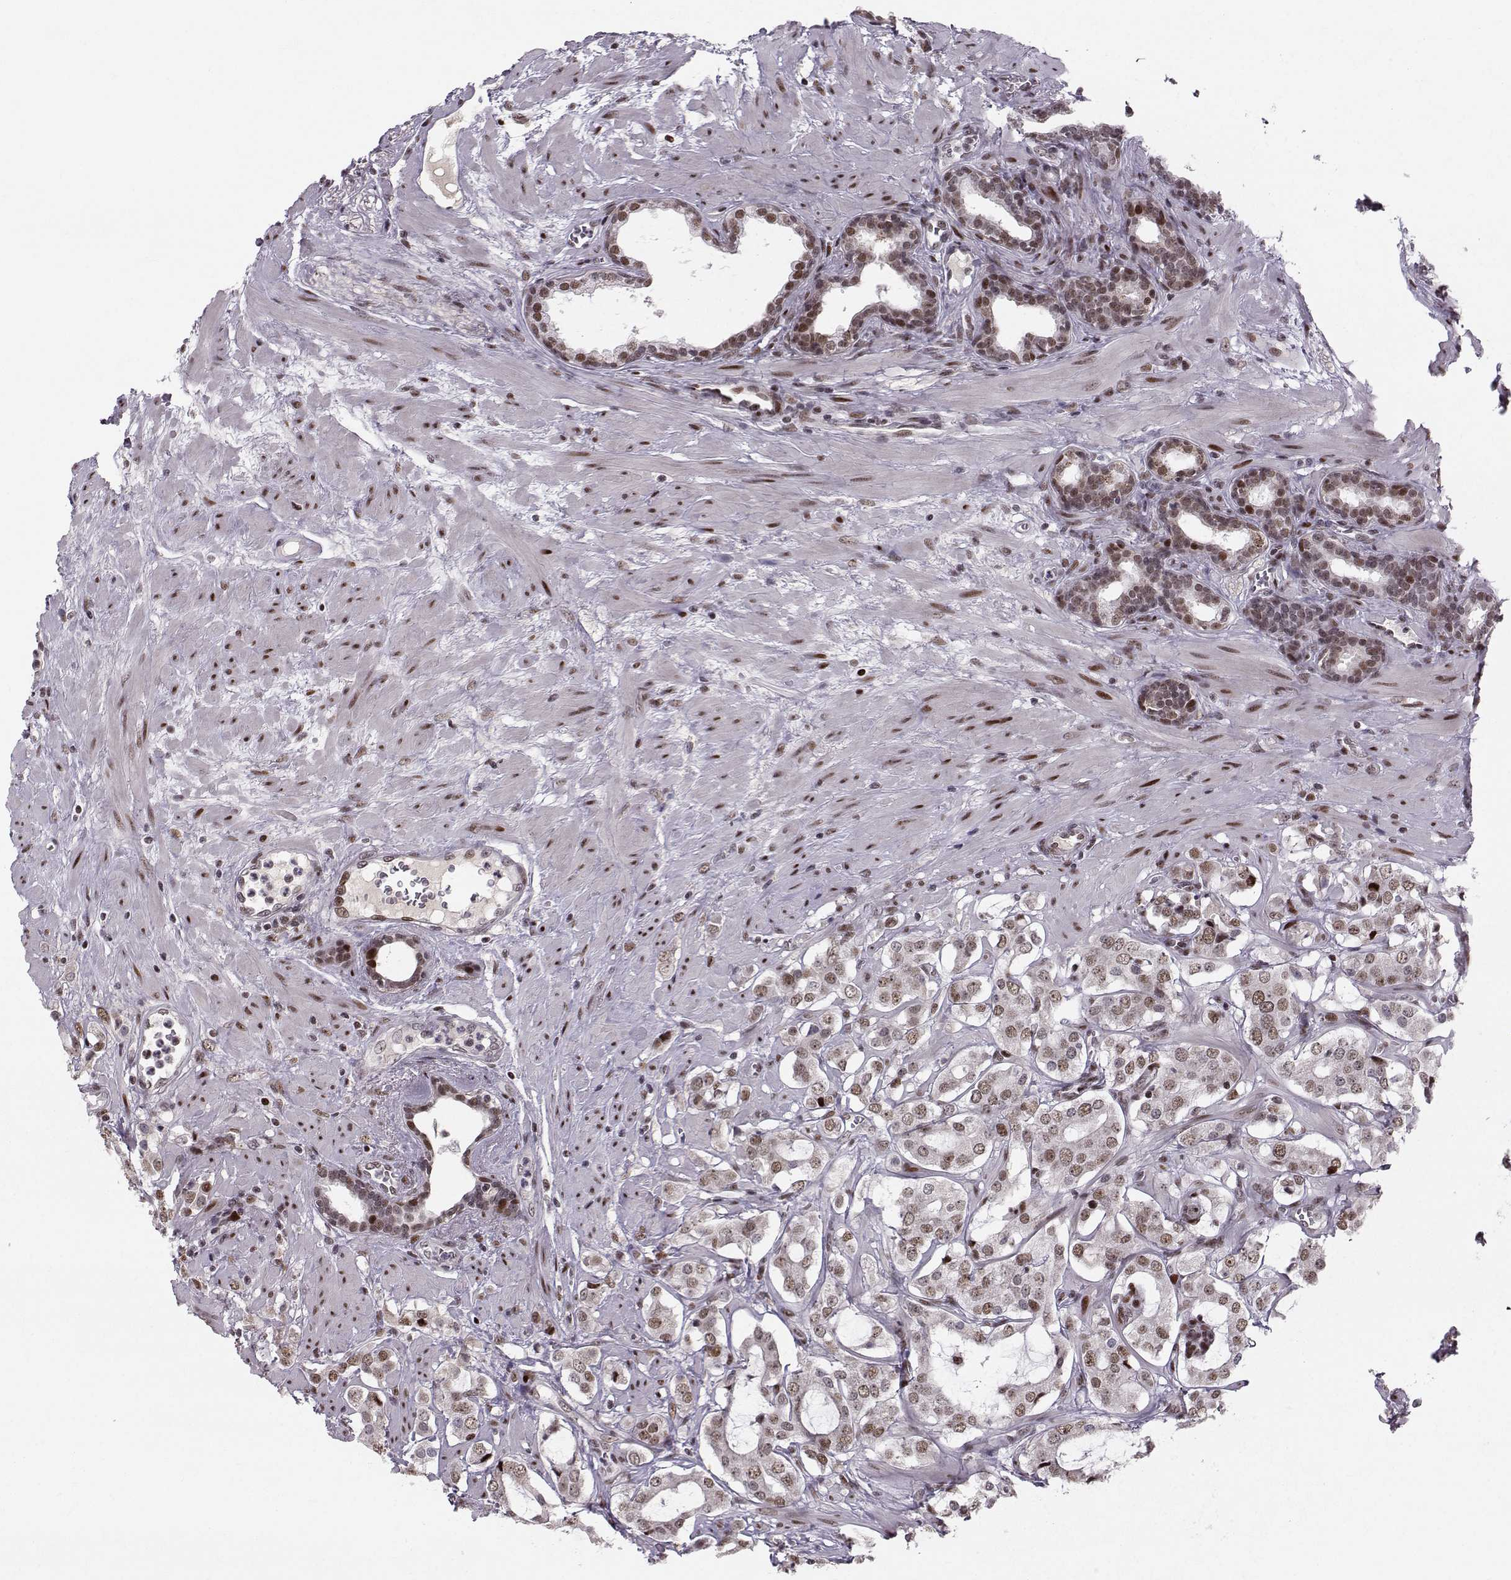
{"staining": {"intensity": "moderate", "quantity": "25%-75%", "location": "nuclear"}, "tissue": "prostate cancer", "cell_type": "Tumor cells", "image_type": "cancer", "snomed": [{"axis": "morphology", "description": "Adenocarcinoma, NOS"}, {"axis": "topography", "description": "Prostate"}], "caption": "Protein staining of prostate adenocarcinoma tissue displays moderate nuclear staining in approximately 25%-75% of tumor cells.", "gene": "SNAPC2", "patient": {"sex": "male", "age": 66}}